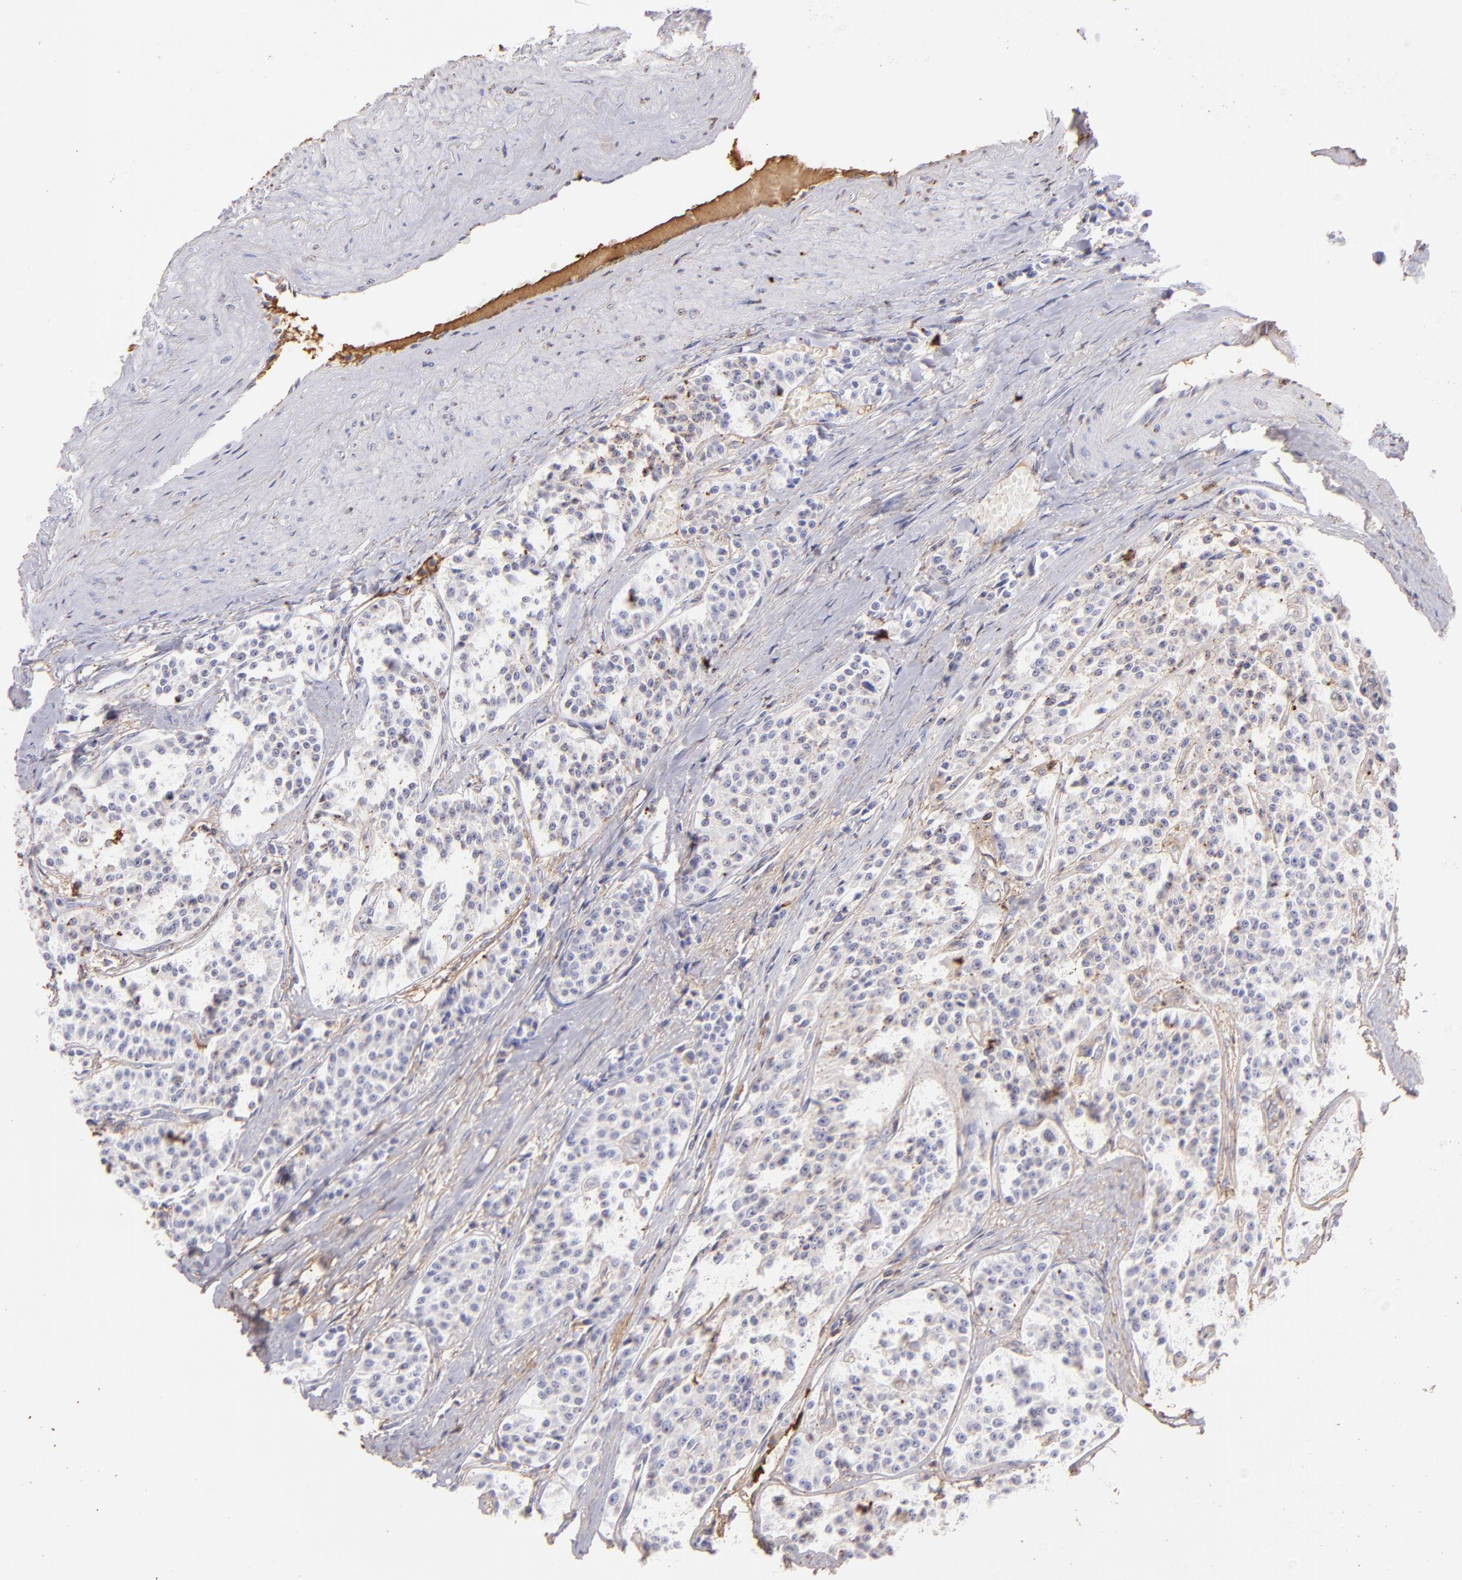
{"staining": {"intensity": "negative", "quantity": "none", "location": "none"}, "tissue": "carcinoid", "cell_type": "Tumor cells", "image_type": "cancer", "snomed": [{"axis": "morphology", "description": "Carcinoid, malignant, NOS"}, {"axis": "topography", "description": "Stomach"}], "caption": "The histopathology image shows no staining of tumor cells in carcinoid.", "gene": "FGB", "patient": {"sex": "female", "age": 76}}